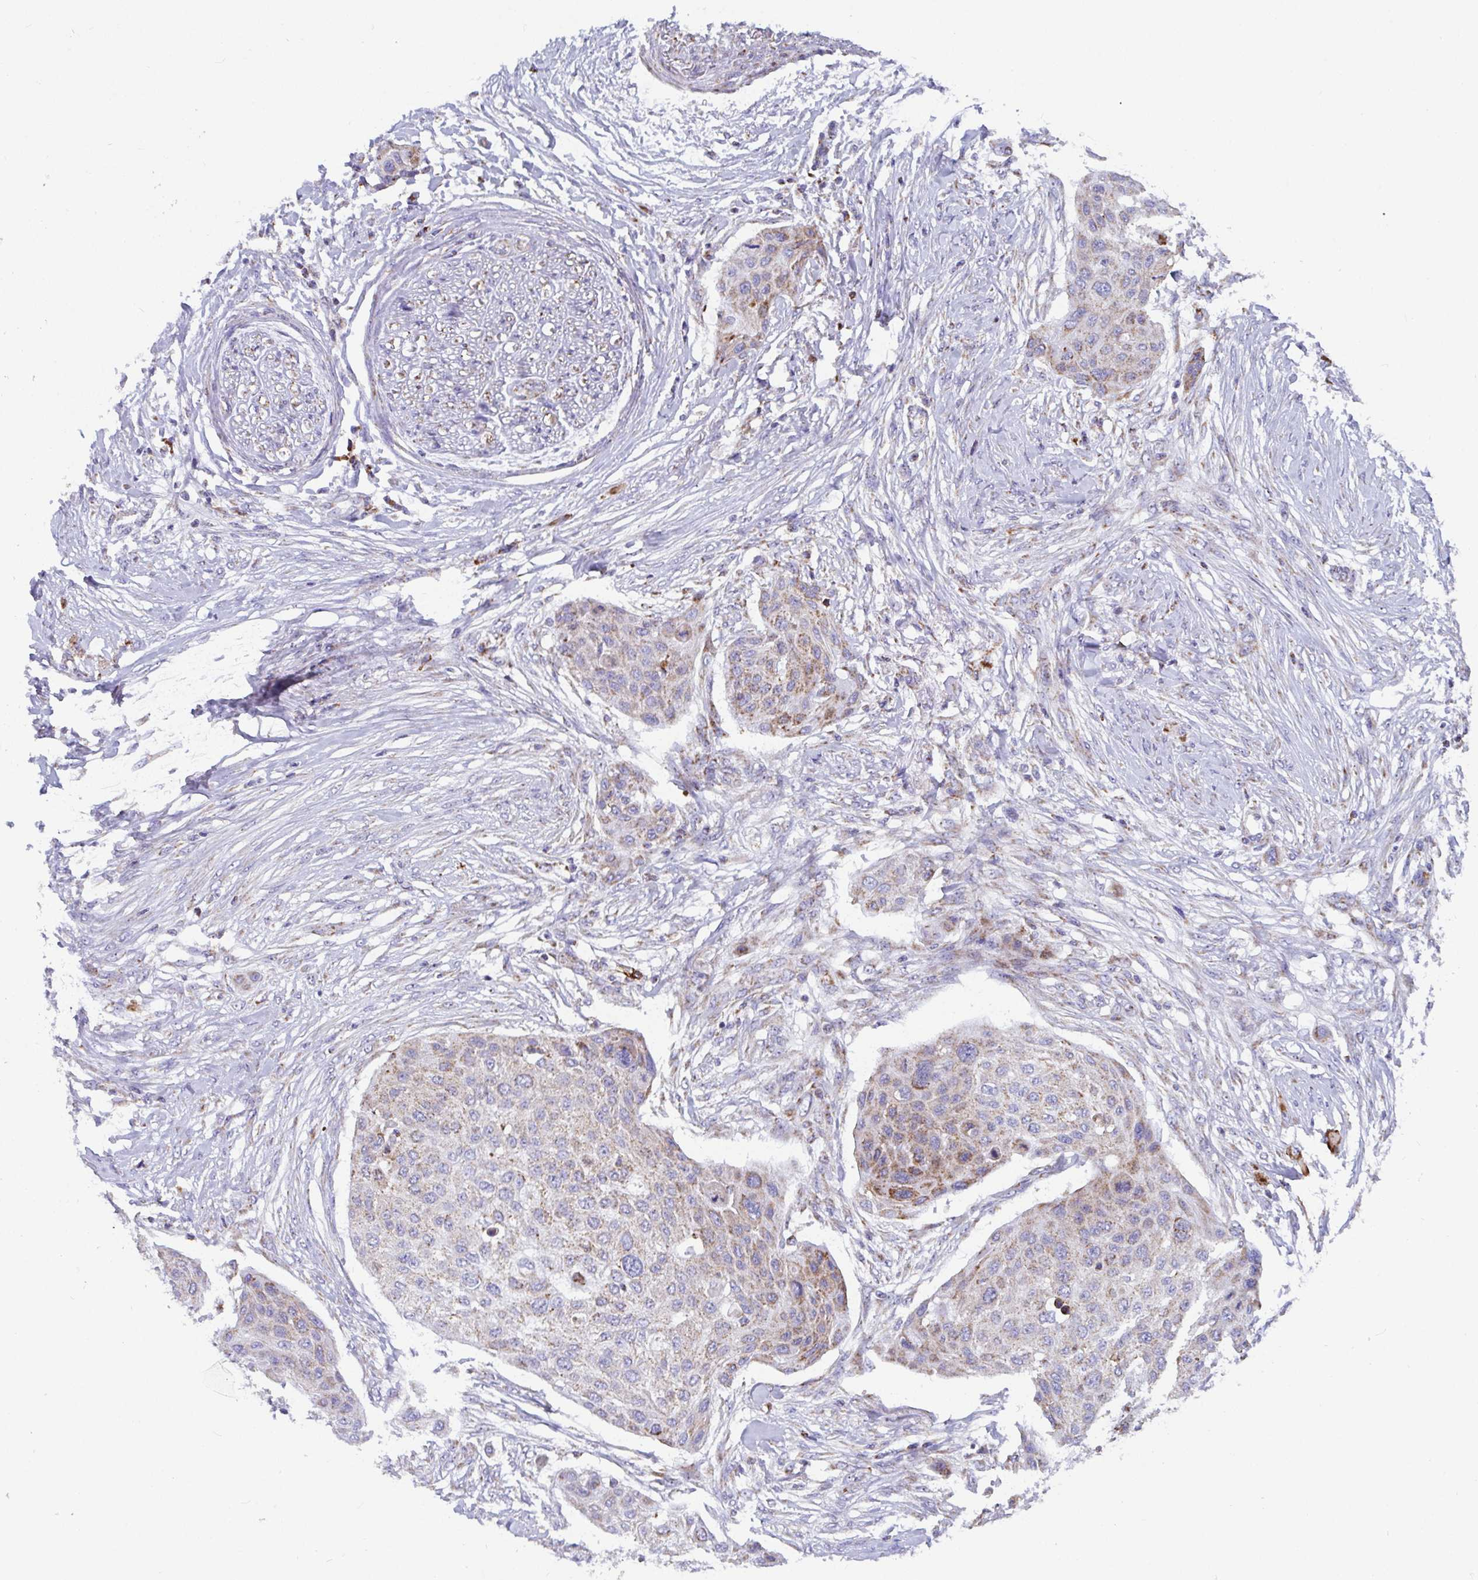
{"staining": {"intensity": "moderate", "quantity": "<25%", "location": "cytoplasmic/membranous"}, "tissue": "skin cancer", "cell_type": "Tumor cells", "image_type": "cancer", "snomed": [{"axis": "morphology", "description": "Squamous cell carcinoma, NOS"}, {"axis": "topography", "description": "Skin"}], "caption": "An IHC image of neoplastic tissue is shown. Protein staining in brown highlights moderate cytoplasmic/membranous positivity in skin squamous cell carcinoma within tumor cells.", "gene": "ATP5MJ", "patient": {"sex": "female", "age": 87}}